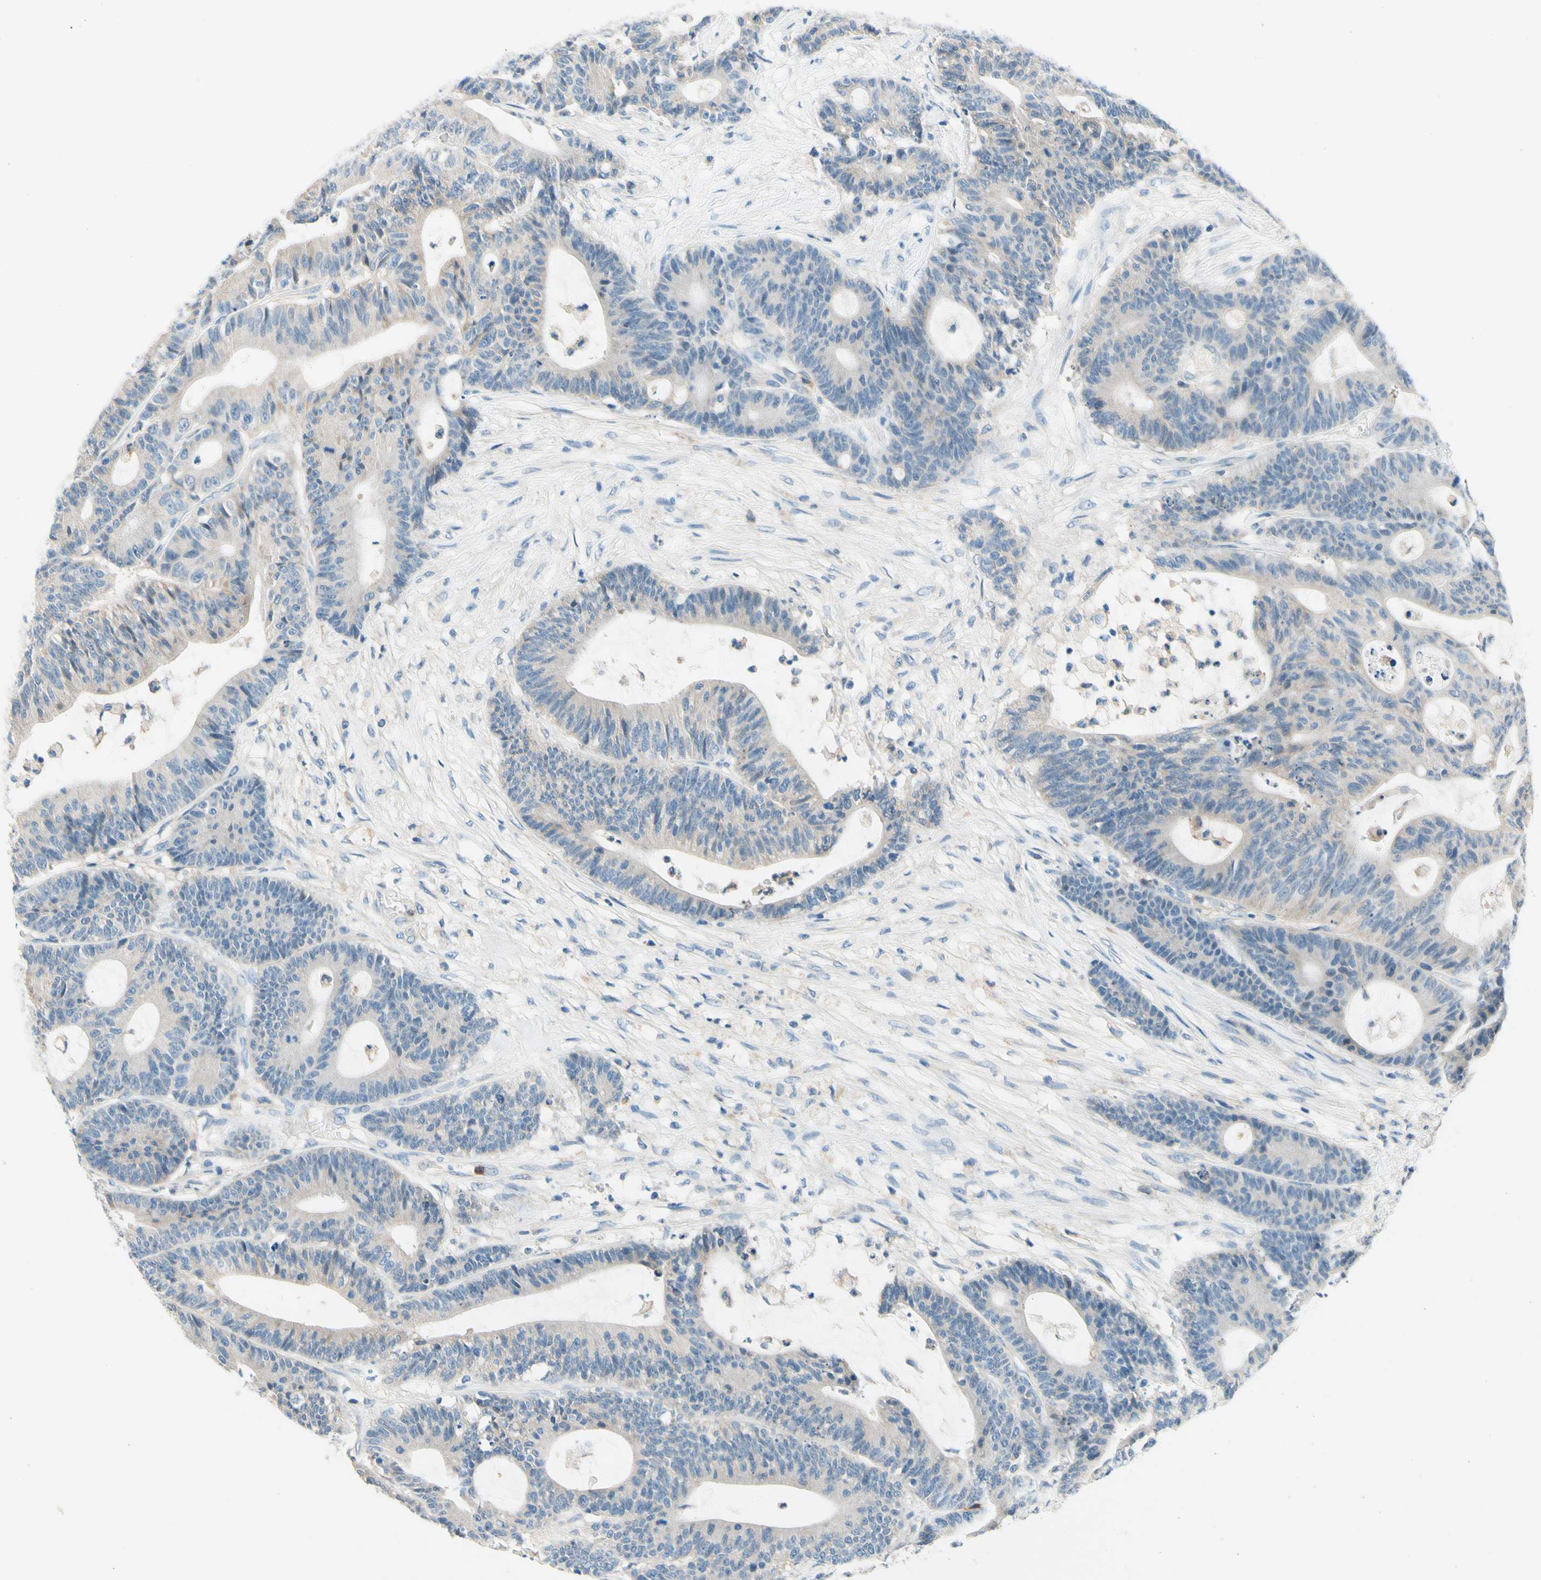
{"staining": {"intensity": "weak", "quantity": "<25%", "location": "cytoplasmic/membranous"}, "tissue": "colorectal cancer", "cell_type": "Tumor cells", "image_type": "cancer", "snomed": [{"axis": "morphology", "description": "Adenocarcinoma, NOS"}, {"axis": "topography", "description": "Colon"}], "caption": "Tumor cells are negative for brown protein staining in adenocarcinoma (colorectal).", "gene": "SIGLEC9", "patient": {"sex": "female", "age": 84}}